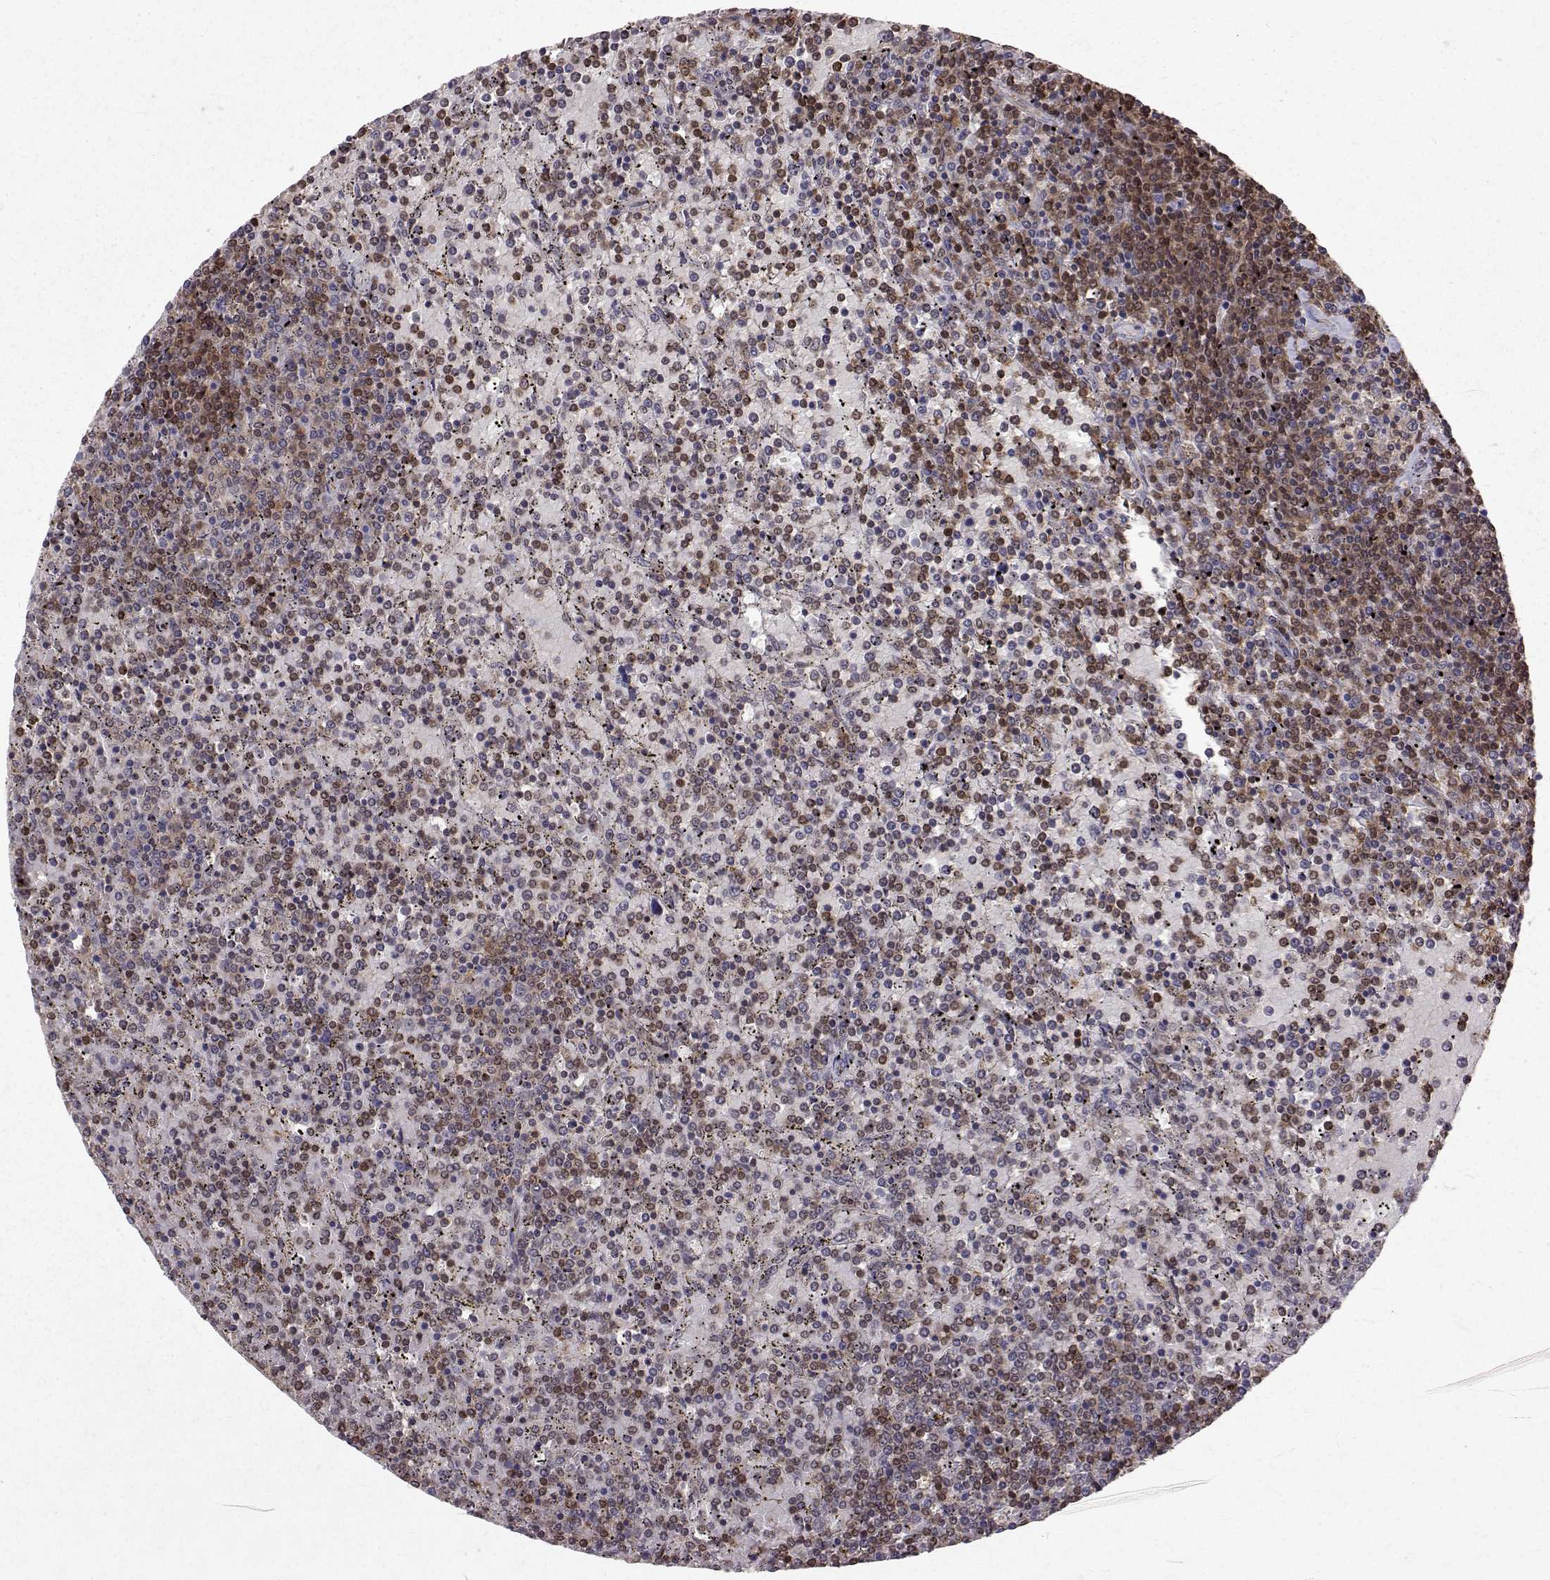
{"staining": {"intensity": "moderate", "quantity": "25%-75%", "location": "cytoplasmic/membranous,nuclear"}, "tissue": "lymphoma", "cell_type": "Tumor cells", "image_type": "cancer", "snomed": [{"axis": "morphology", "description": "Malignant lymphoma, non-Hodgkin's type, Low grade"}, {"axis": "topography", "description": "Spleen"}], "caption": "Brown immunohistochemical staining in human low-grade malignant lymphoma, non-Hodgkin's type shows moderate cytoplasmic/membranous and nuclear staining in about 25%-75% of tumor cells.", "gene": "NIF3L1", "patient": {"sex": "female", "age": 77}}